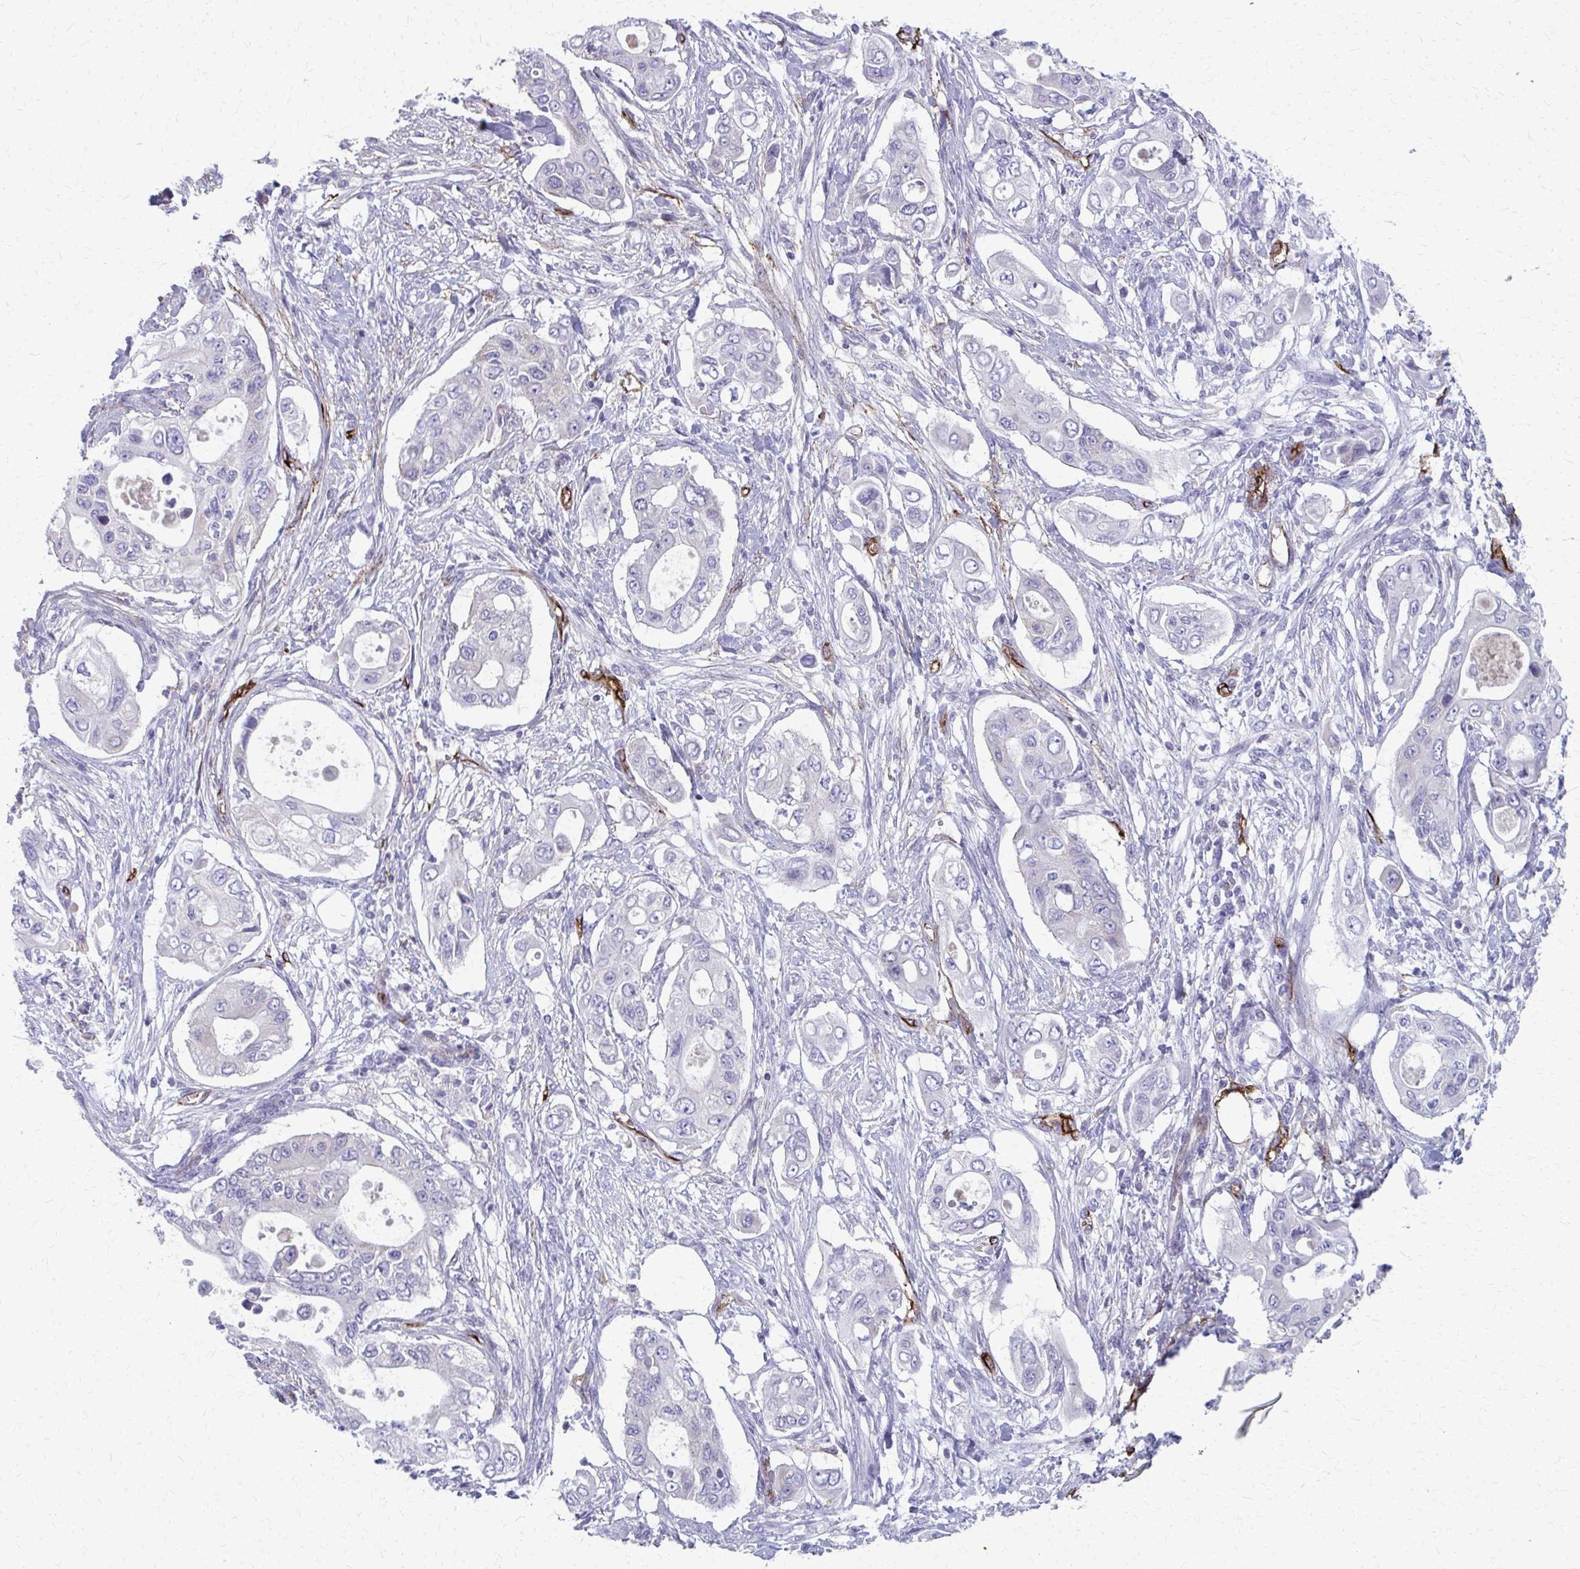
{"staining": {"intensity": "negative", "quantity": "none", "location": "none"}, "tissue": "pancreatic cancer", "cell_type": "Tumor cells", "image_type": "cancer", "snomed": [{"axis": "morphology", "description": "Adenocarcinoma, NOS"}, {"axis": "topography", "description": "Pancreas"}], "caption": "A high-resolution photomicrograph shows immunohistochemistry staining of pancreatic cancer (adenocarcinoma), which displays no significant expression in tumor cells. (Stains: DAB (3,3'-diaminobenzidine) IHC with hematoxylin counter stain, Microscopy: brightfield microscopy at high magnification).", "gene": "ADIPOQ", "patient": {"sex": "female", "age": 63}}